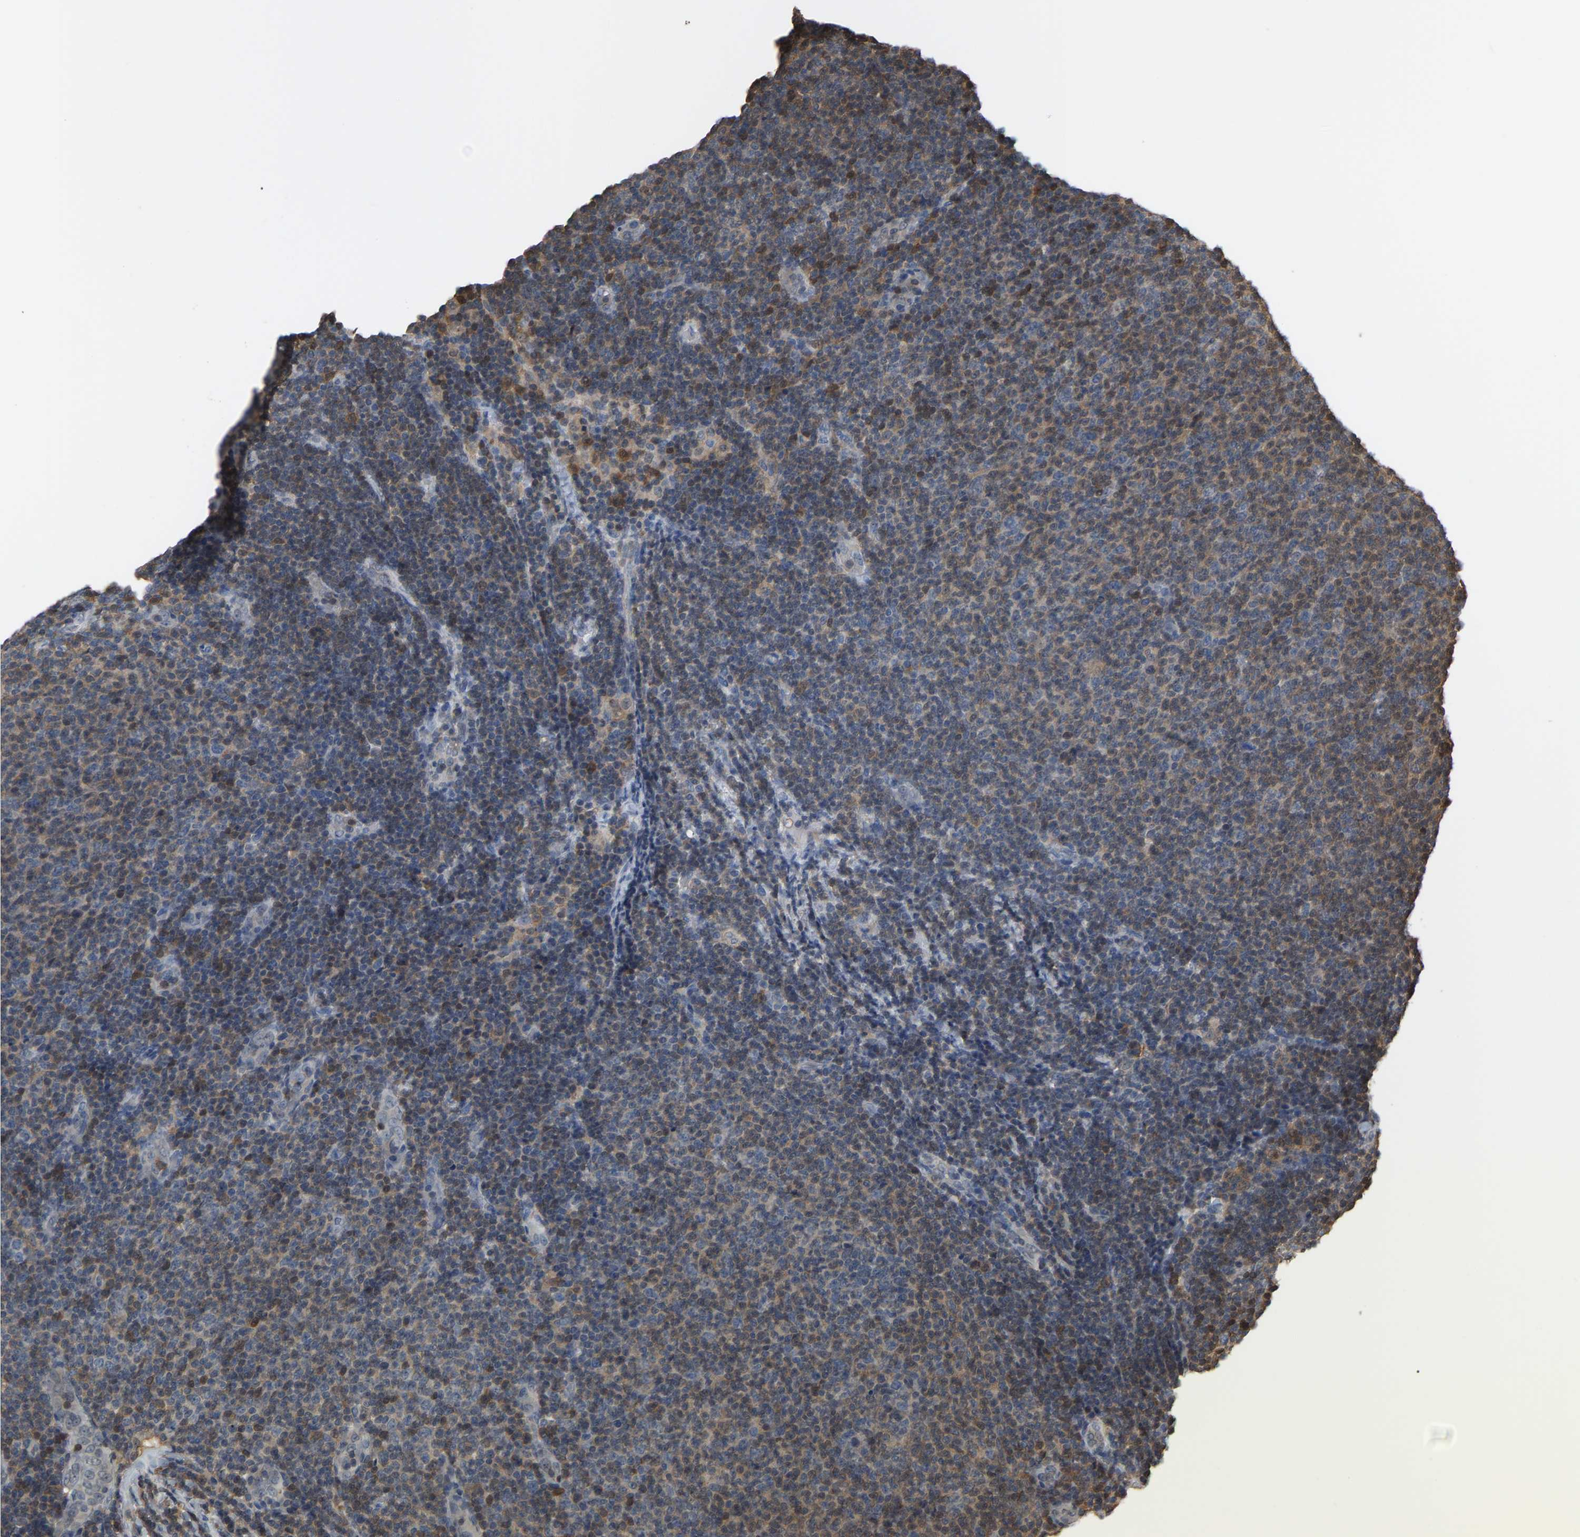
{"staining": {"intensity": "moderate", "quantity": "<25%", "location": "cytoplasmic/membranous"}, "tissue": "lymphoma", "cell_type": "Tumor cells", "image_type": "cancer", "snomed": [{"axis": "morphology", "description": "Malignant lymphoma, non-Hodgkin's type, Low grade"}, {"axis": "topography", "description": "Lymph node"}], "caption": "This histopathology image reveals immunohistochemistry staining of human lymphoma, with low moderate cytoplasmic/membranous expression in about <25% of tumor cells.", "gene": "MTPN", "patient": {"sex": "male", "age": 66}}